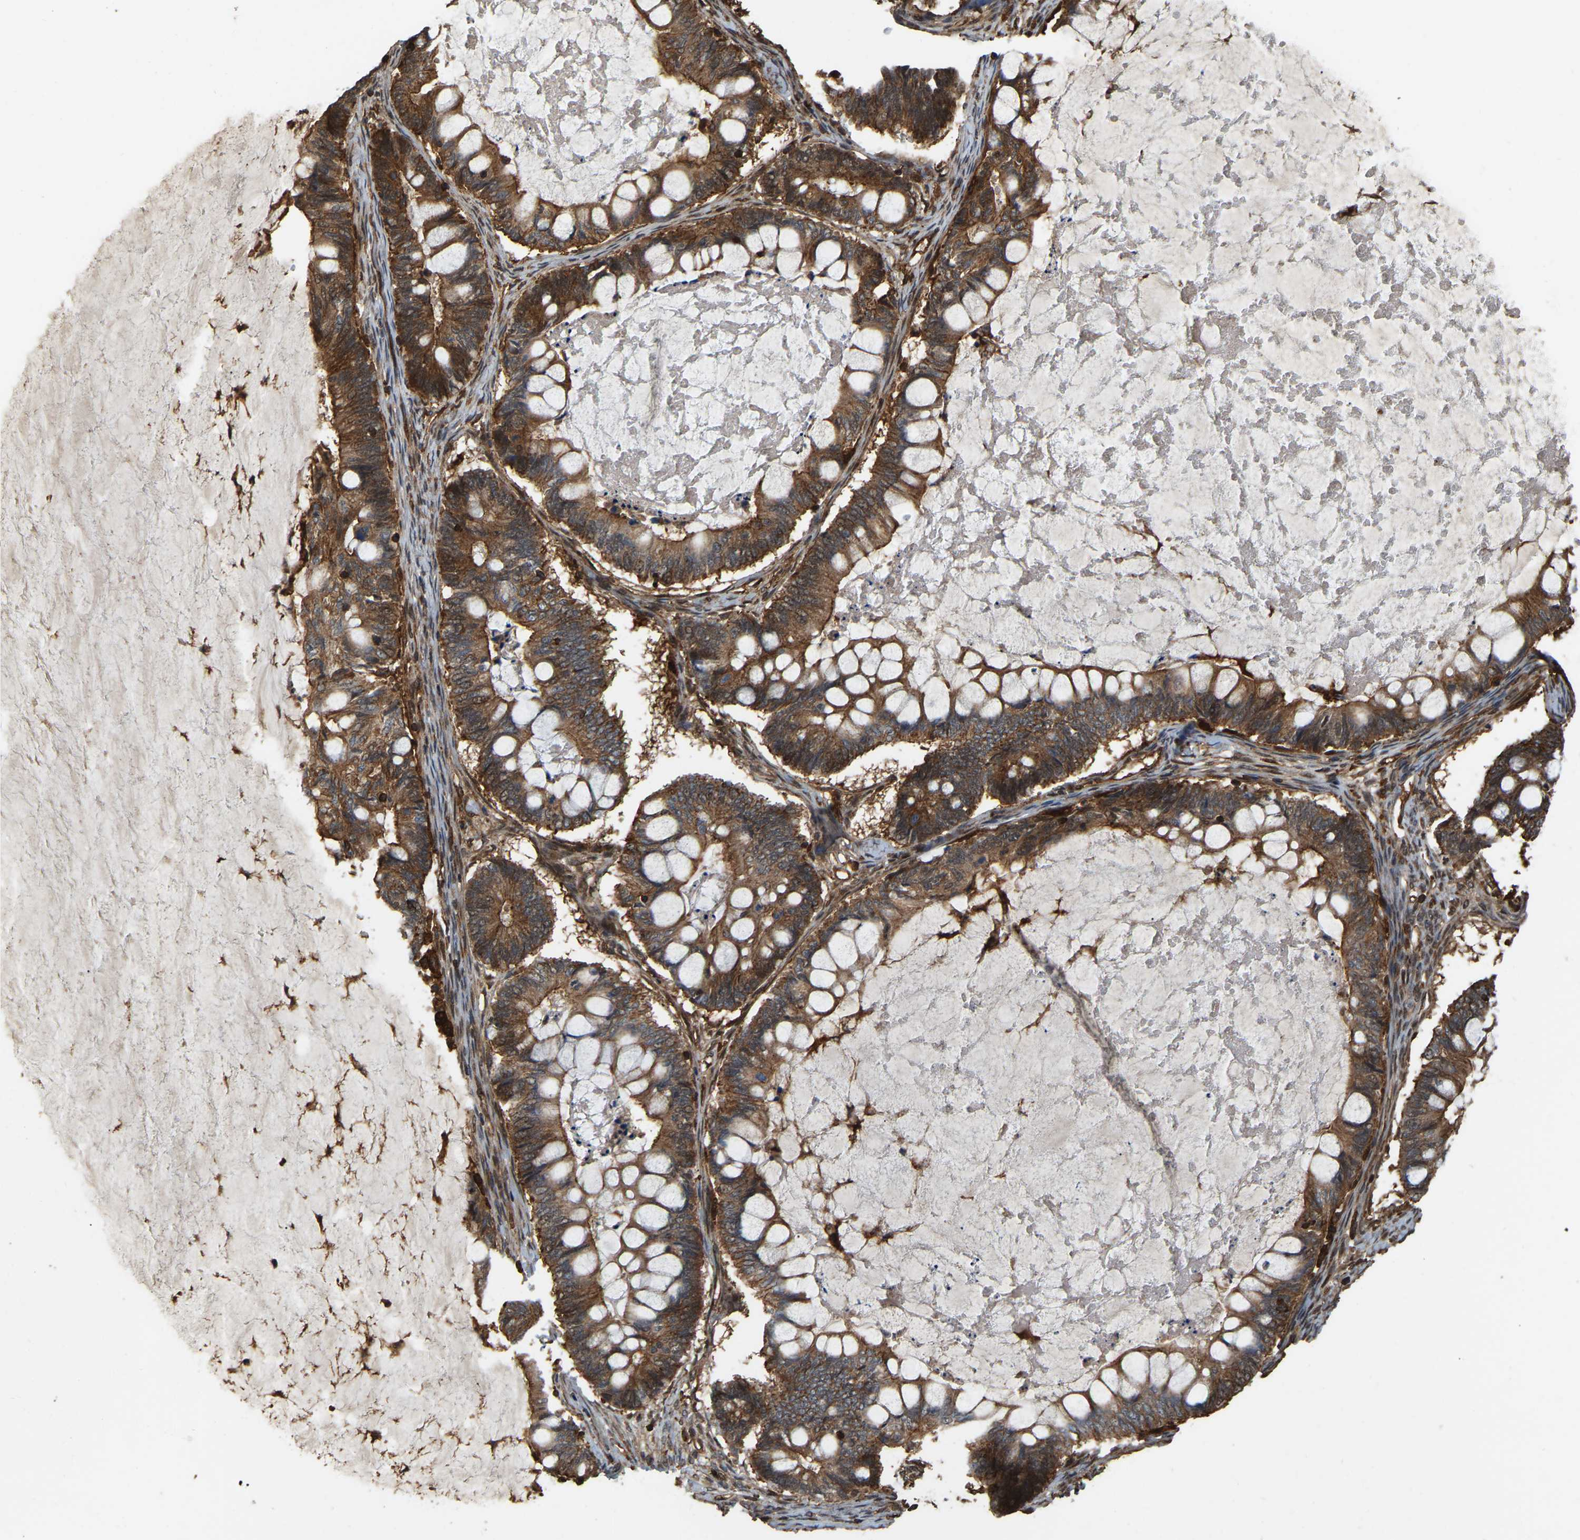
{"staining": {"intensity": "strong", "quantity": ">75%", "location": "cytoplasmic/membranous"}, "tissue": "ovarian cancer", "cell_type": "Tumor cells", "image_type": "cancer", "snomed": [{"axis": "morphology", "description": "Cystadenocarcinoma, mucinous, NOS"}, {"axis": "topography", "description": "Ovary"}], "caption": "Immunohistochemical staining of human ovarian mucinous cystadenocarcinoma exhibits high levels of strong cytoplasmic/membranous positivity in about >75% of tumor cells.", "gene": "SAMD9L", "patient": {"sex": "female", "age": 61}}